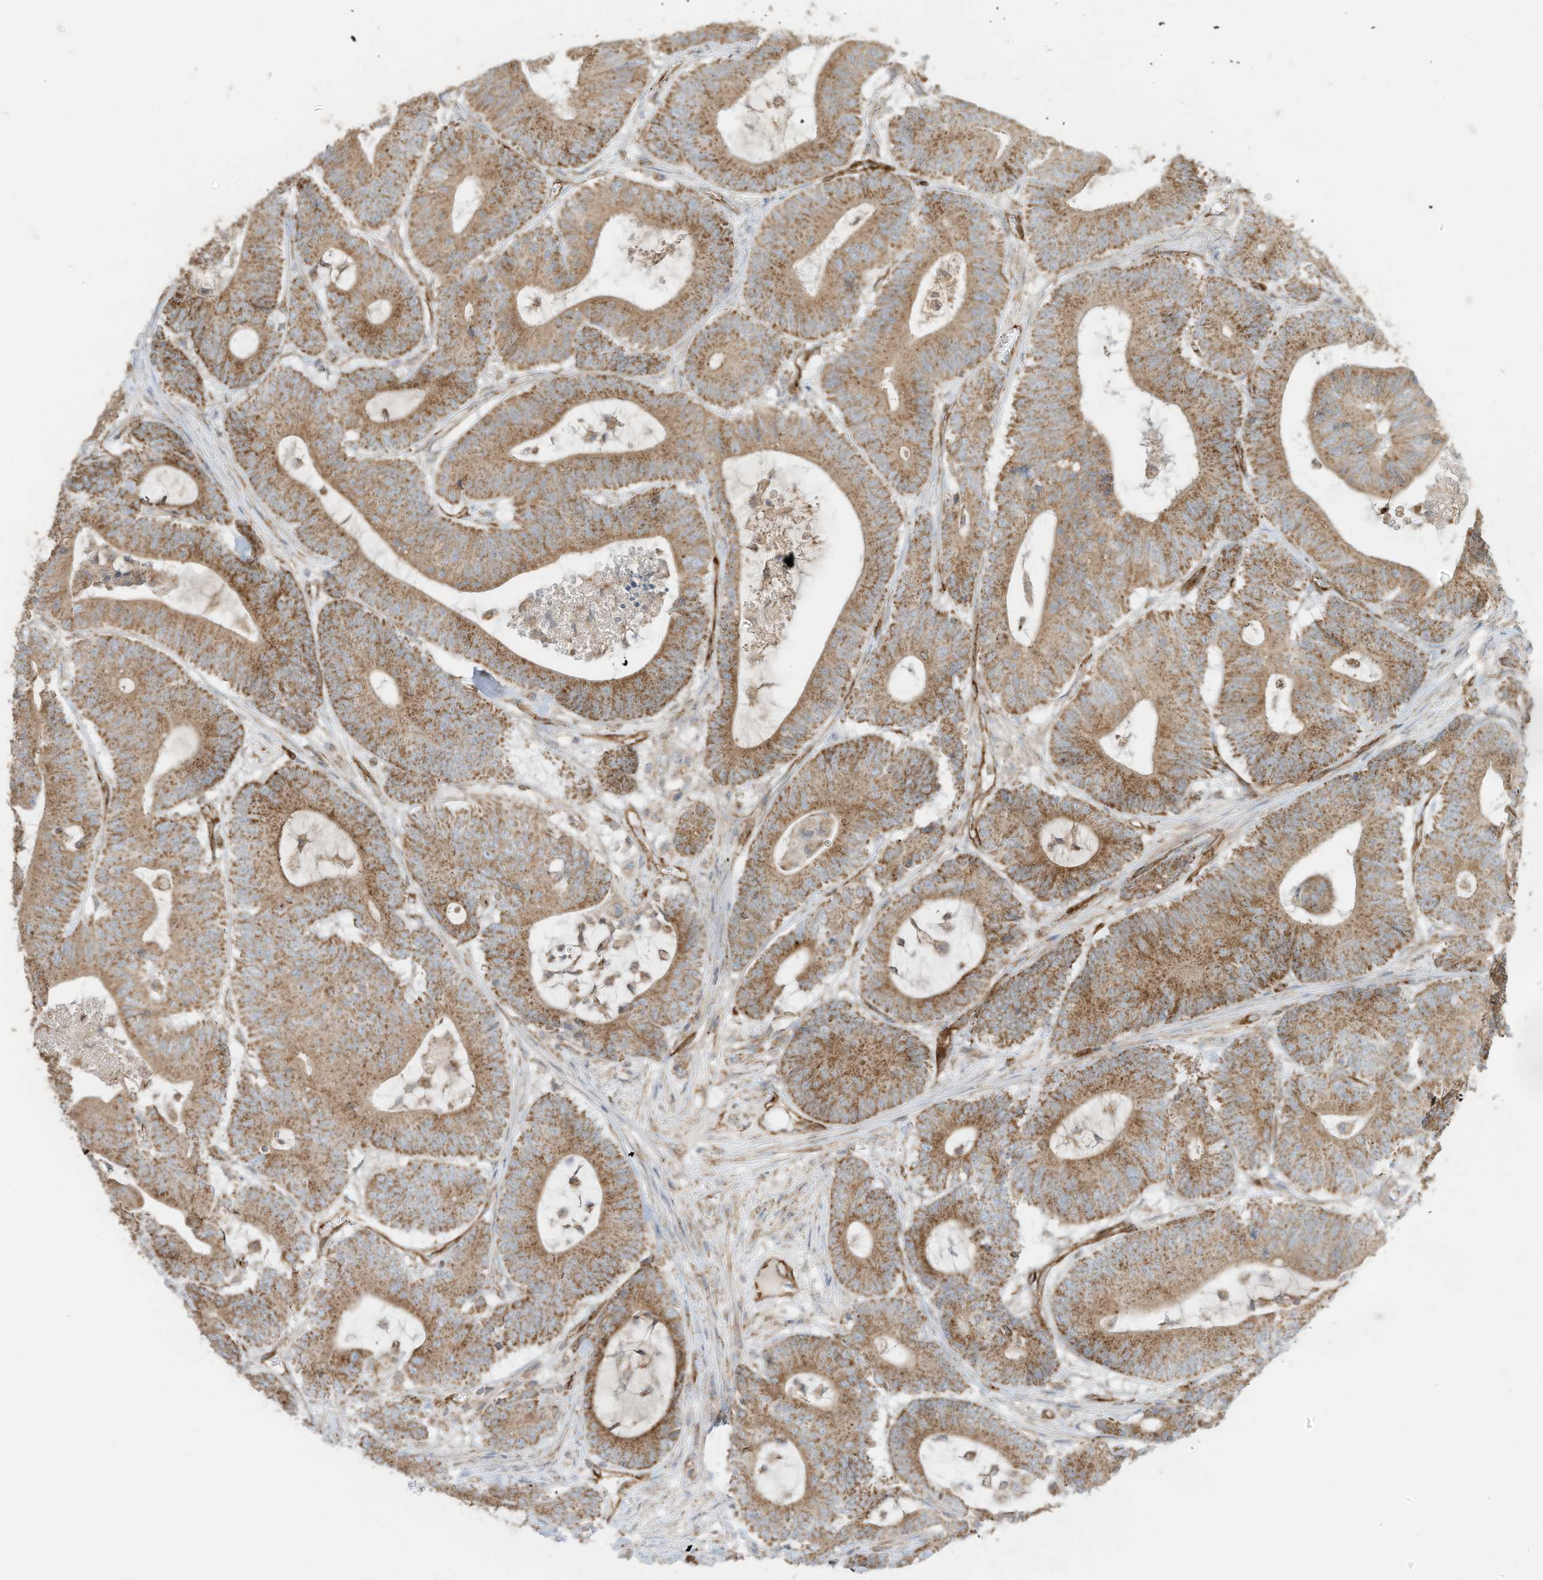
{"staining": {"intensity": "moderate", "quantity": ">75%", "location": "cytoplasmic/membranous"}, "tissue": "colorectal cancer", "cell_type": "Tumor cells", "image_type": "cancer", "snomed": [{"axis": "morphology", "description": "Adenocarcinoma, NOS"}, {"axis": "topography", "description": "Colon"}], "caption": "Brown immunohistochemical staining in colorectal cancer (adenocarcinoma) exhibits moderate cytoplasmic/membranous staining in approximately >75% of tumor cells.", "gene": "ABCB7", "patient": {"sex": "female", "age": 84}}